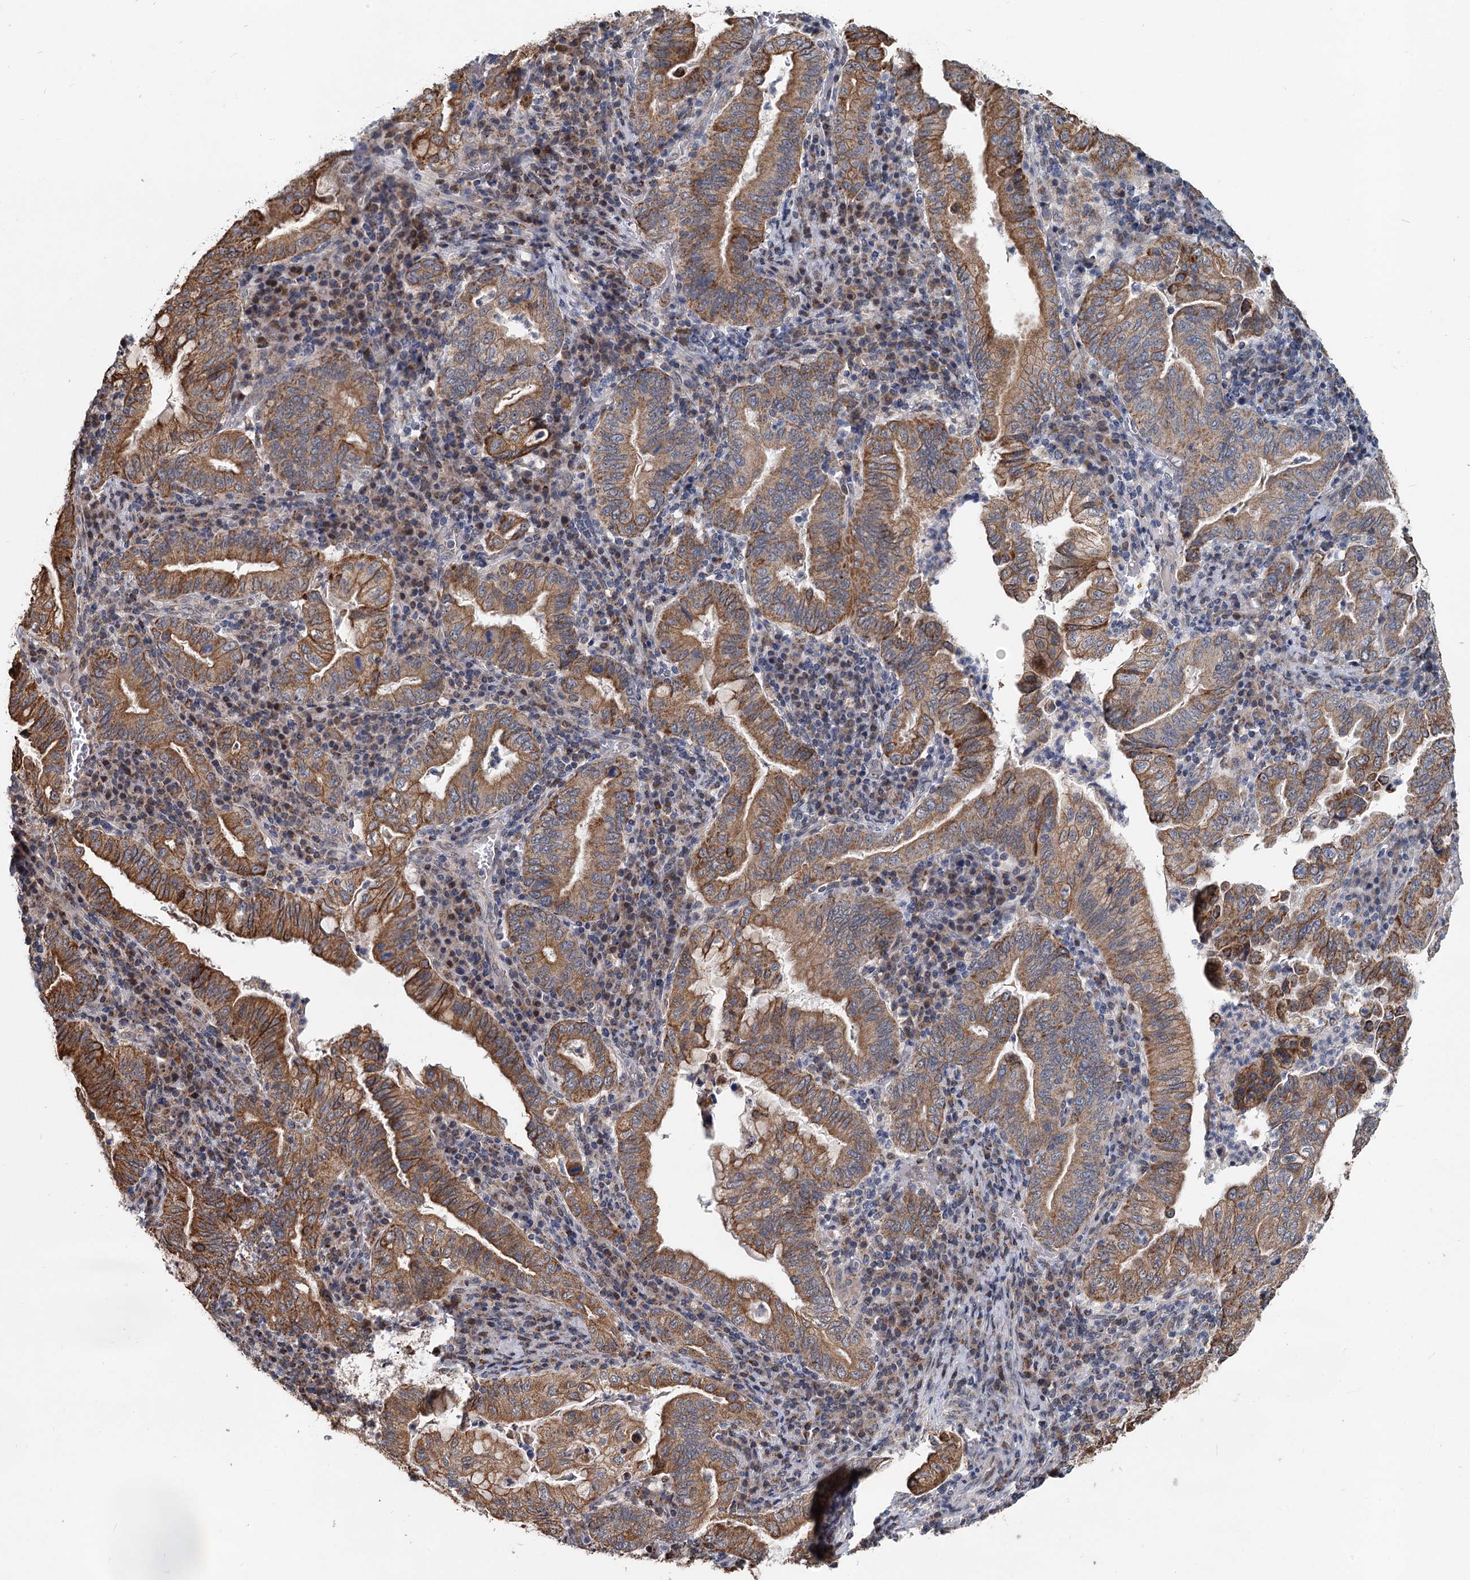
{"staining": {"intensity": "moderate", "quantity": ">75%", "location": "cytoplasmic/membranous"}, "tissue": "stomach cancer", "cell_type": "Tumor cells", "image_type": "cancer", "snomed": [{"axis": "morphology", "description": "Normal tissue, NOS"}, {"axis": "morphology", "description": "Adenocarcinoma, NOS"}, {"axis": "topography", "description": "Esophagus"}, {"axis": "topography", "description": "Stomach, upper"}, {"axis": "topography", "description": "Peripheral nerve tissue"}], "caption": "Adenocarcinoma (stomach) stained with a protein marker demonstrates moderate staining in tumor cells.", "gene": "RITA1", "patient": {"sex": "male", "age": 62}}